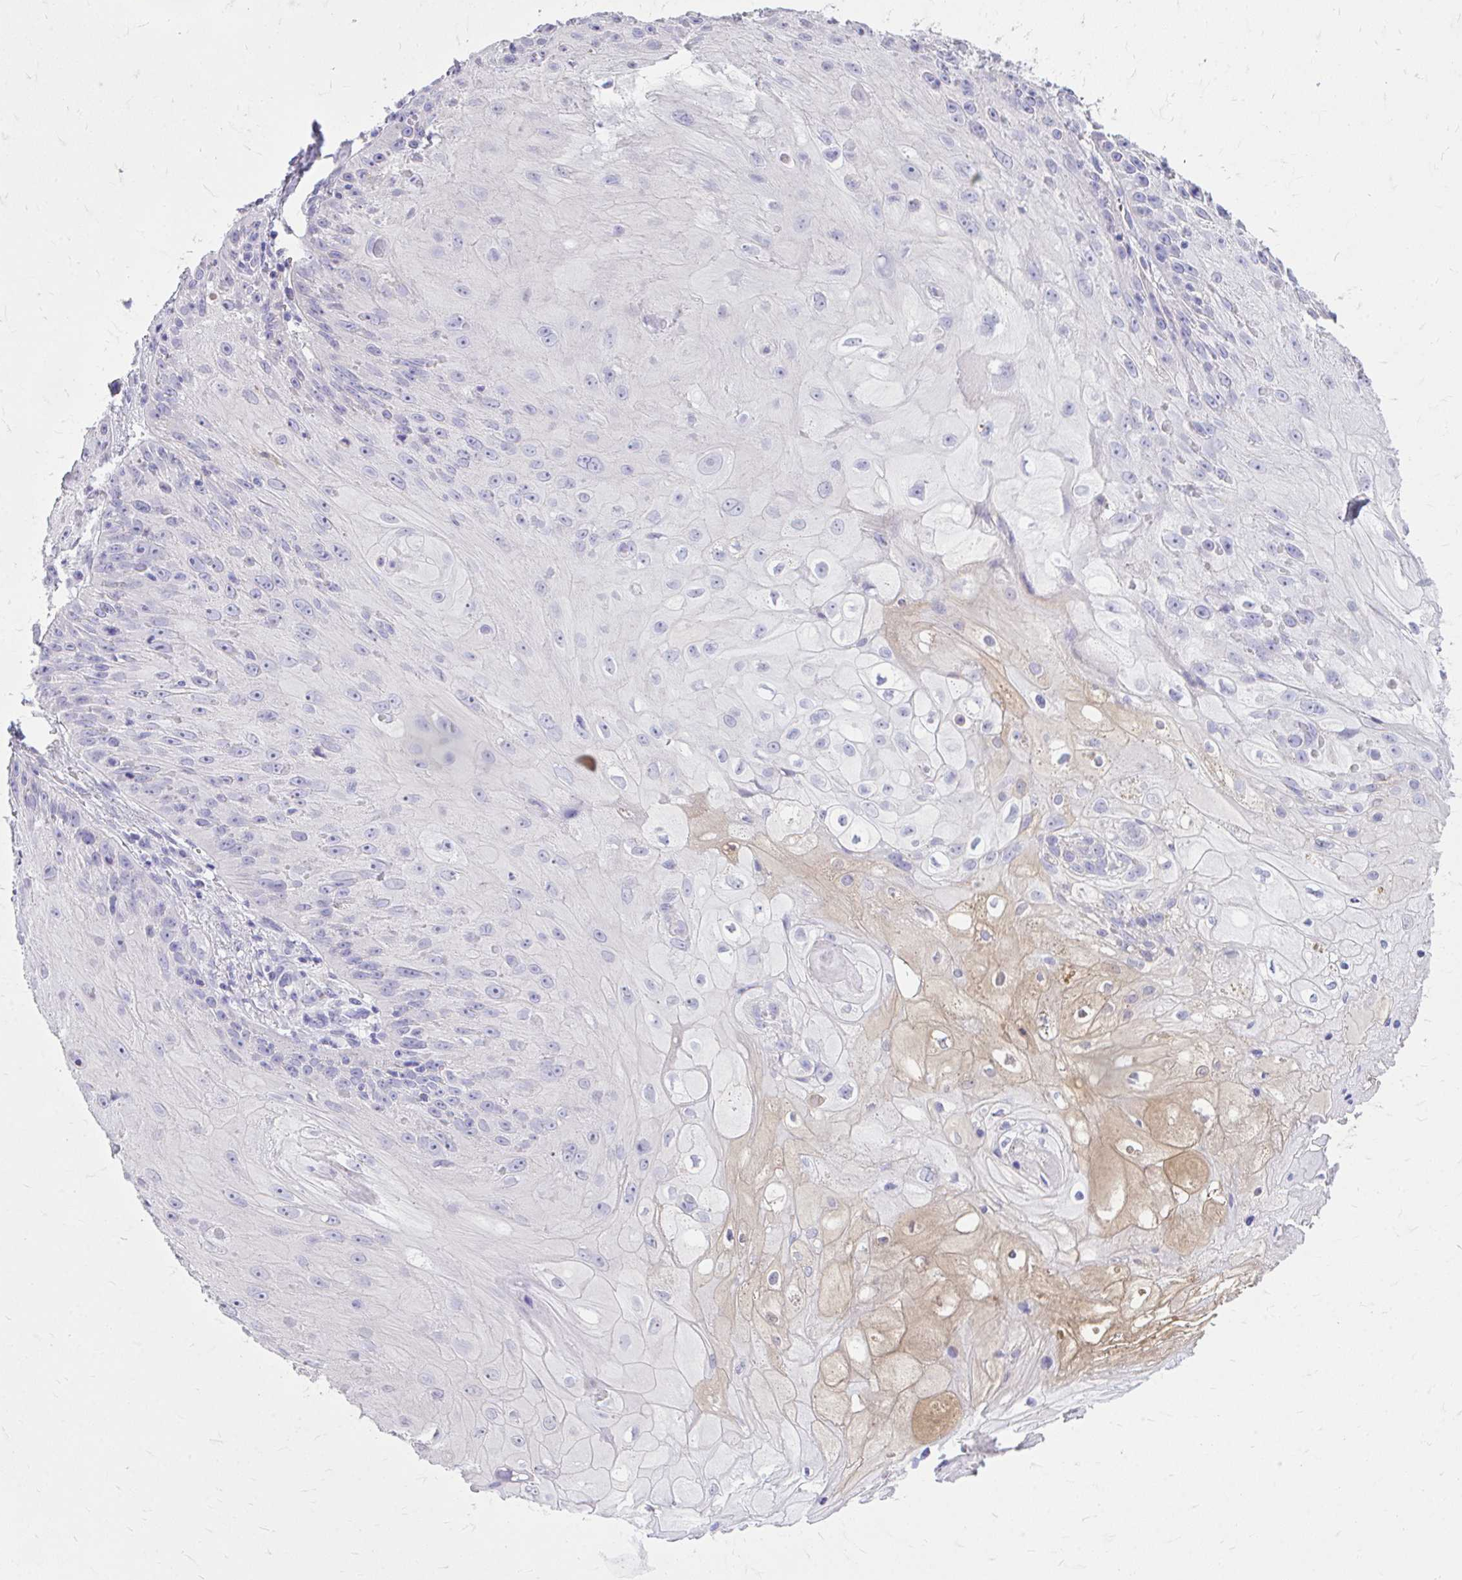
{"staining": {"intensity": "negative", "quantity": "none", "location": "none"}, "tissue": "skin cancer", "cell_type": "Tumor cells", "image_type": "cancer", "snomed": [{"axis": "morphology", "description": "Squamous cell carcinoma, NOS"}, {"axis": "topography", "description": "Skin"}, {"axis": "topography", "description": "Vulva"}], "caption": "DAB immunohistochemical staining of human skin cancer (squamous cell carcinoma) reveals no significant staining in tumor cells.", "gene": "CFH", "patient": {"sex": "female", "age": 76}}